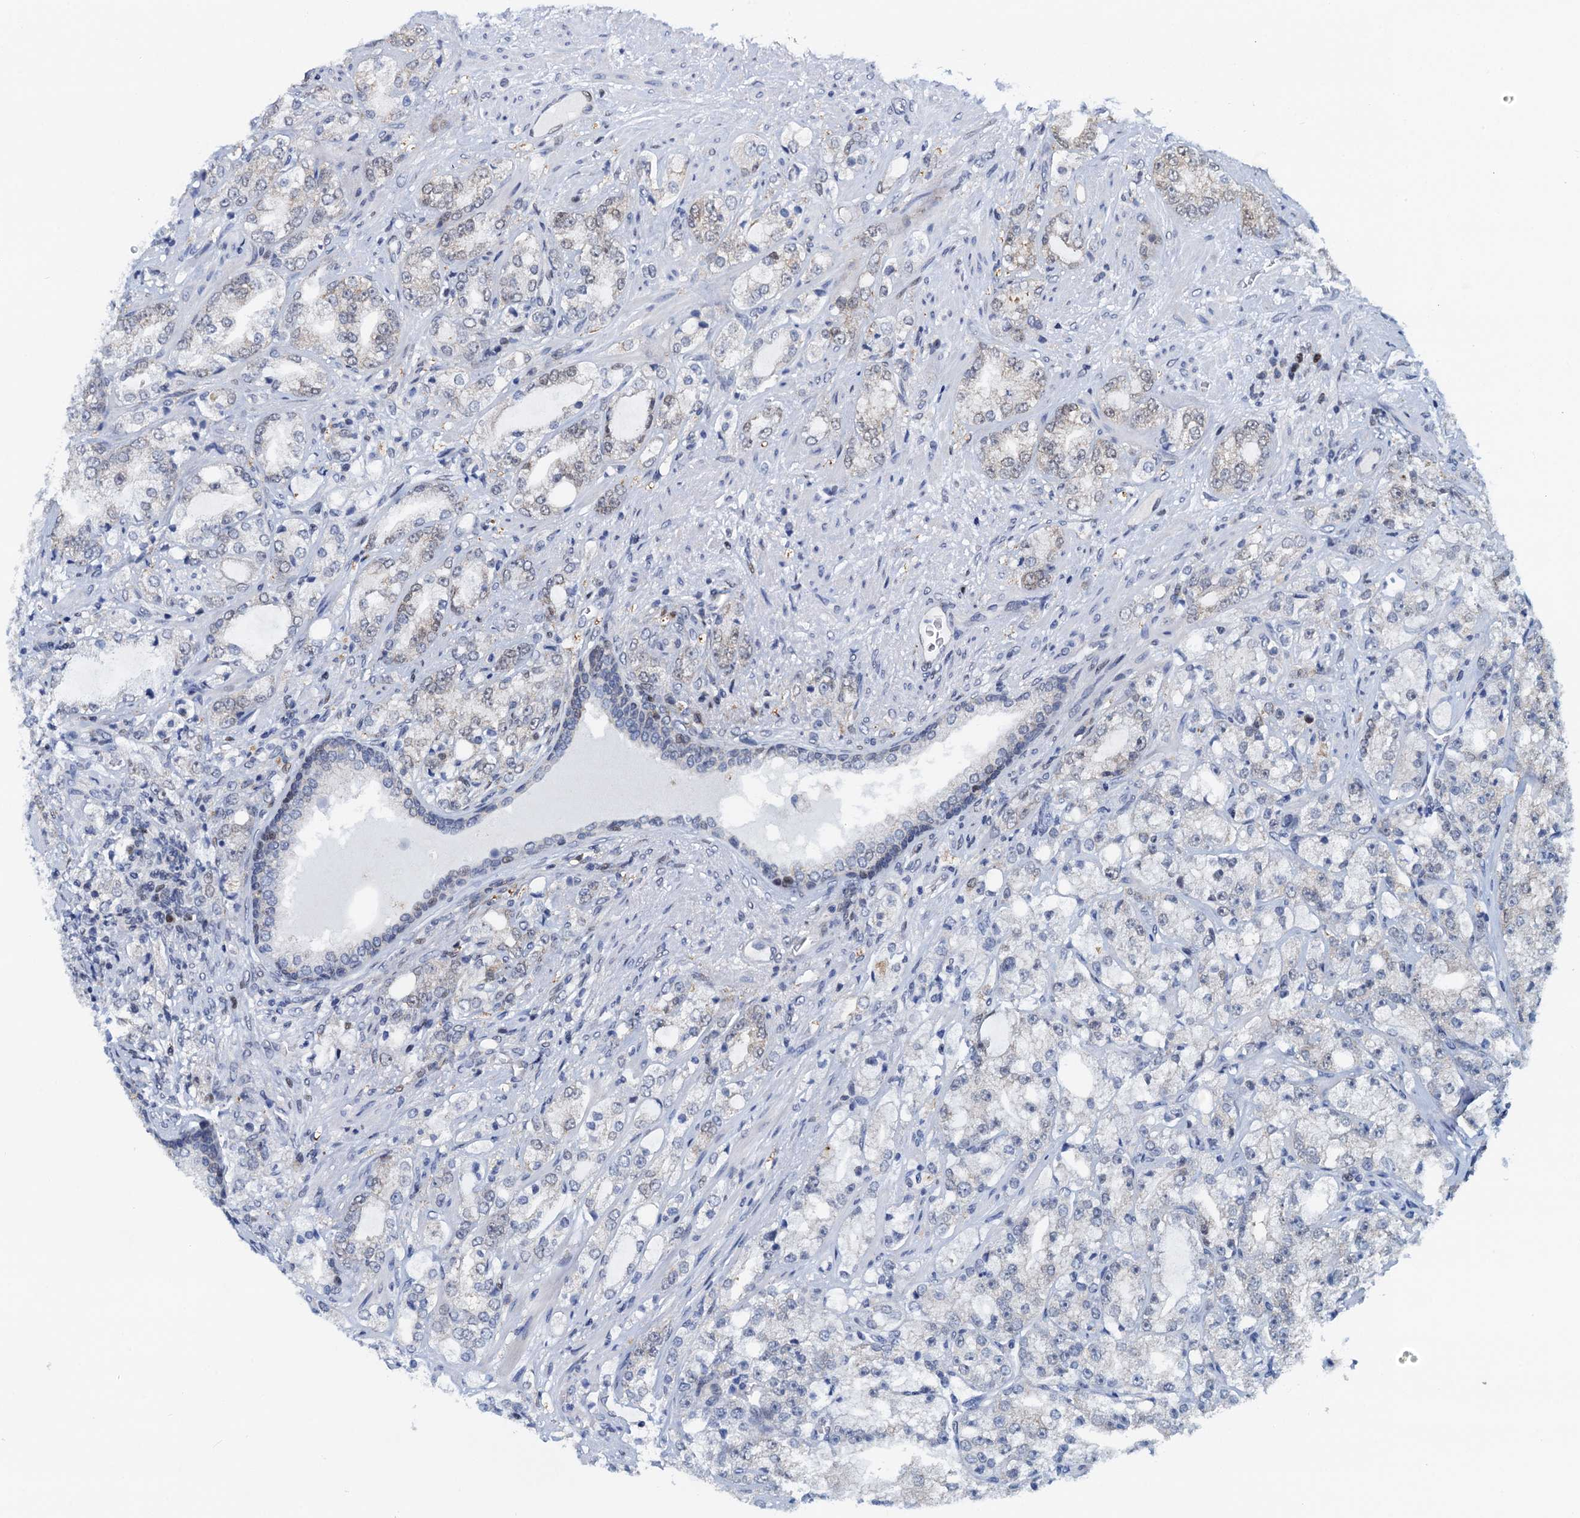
{"staining": {"intensity": "negative", "quantity": "none", "location": "none"}, "tissue": "prostate cancer", "cell_type": "Tumor cells", "image_type": "cancer", "snomed": [{"axis": "morphology", "description": "Adenocarcinoma, High grade"}, {"axis": "topography", "description": "Prostate"}], "caption": "High-grade adenocarcinoma (prostate) was stained to show a protein in brown. There is no significant positivity in tumor cells. (DAB (3,3'-diaminobenzidine) immunohistochemistry, high magnification).", "gene": "PTGES3", "patient": {"sex": "male", "age": 64}}